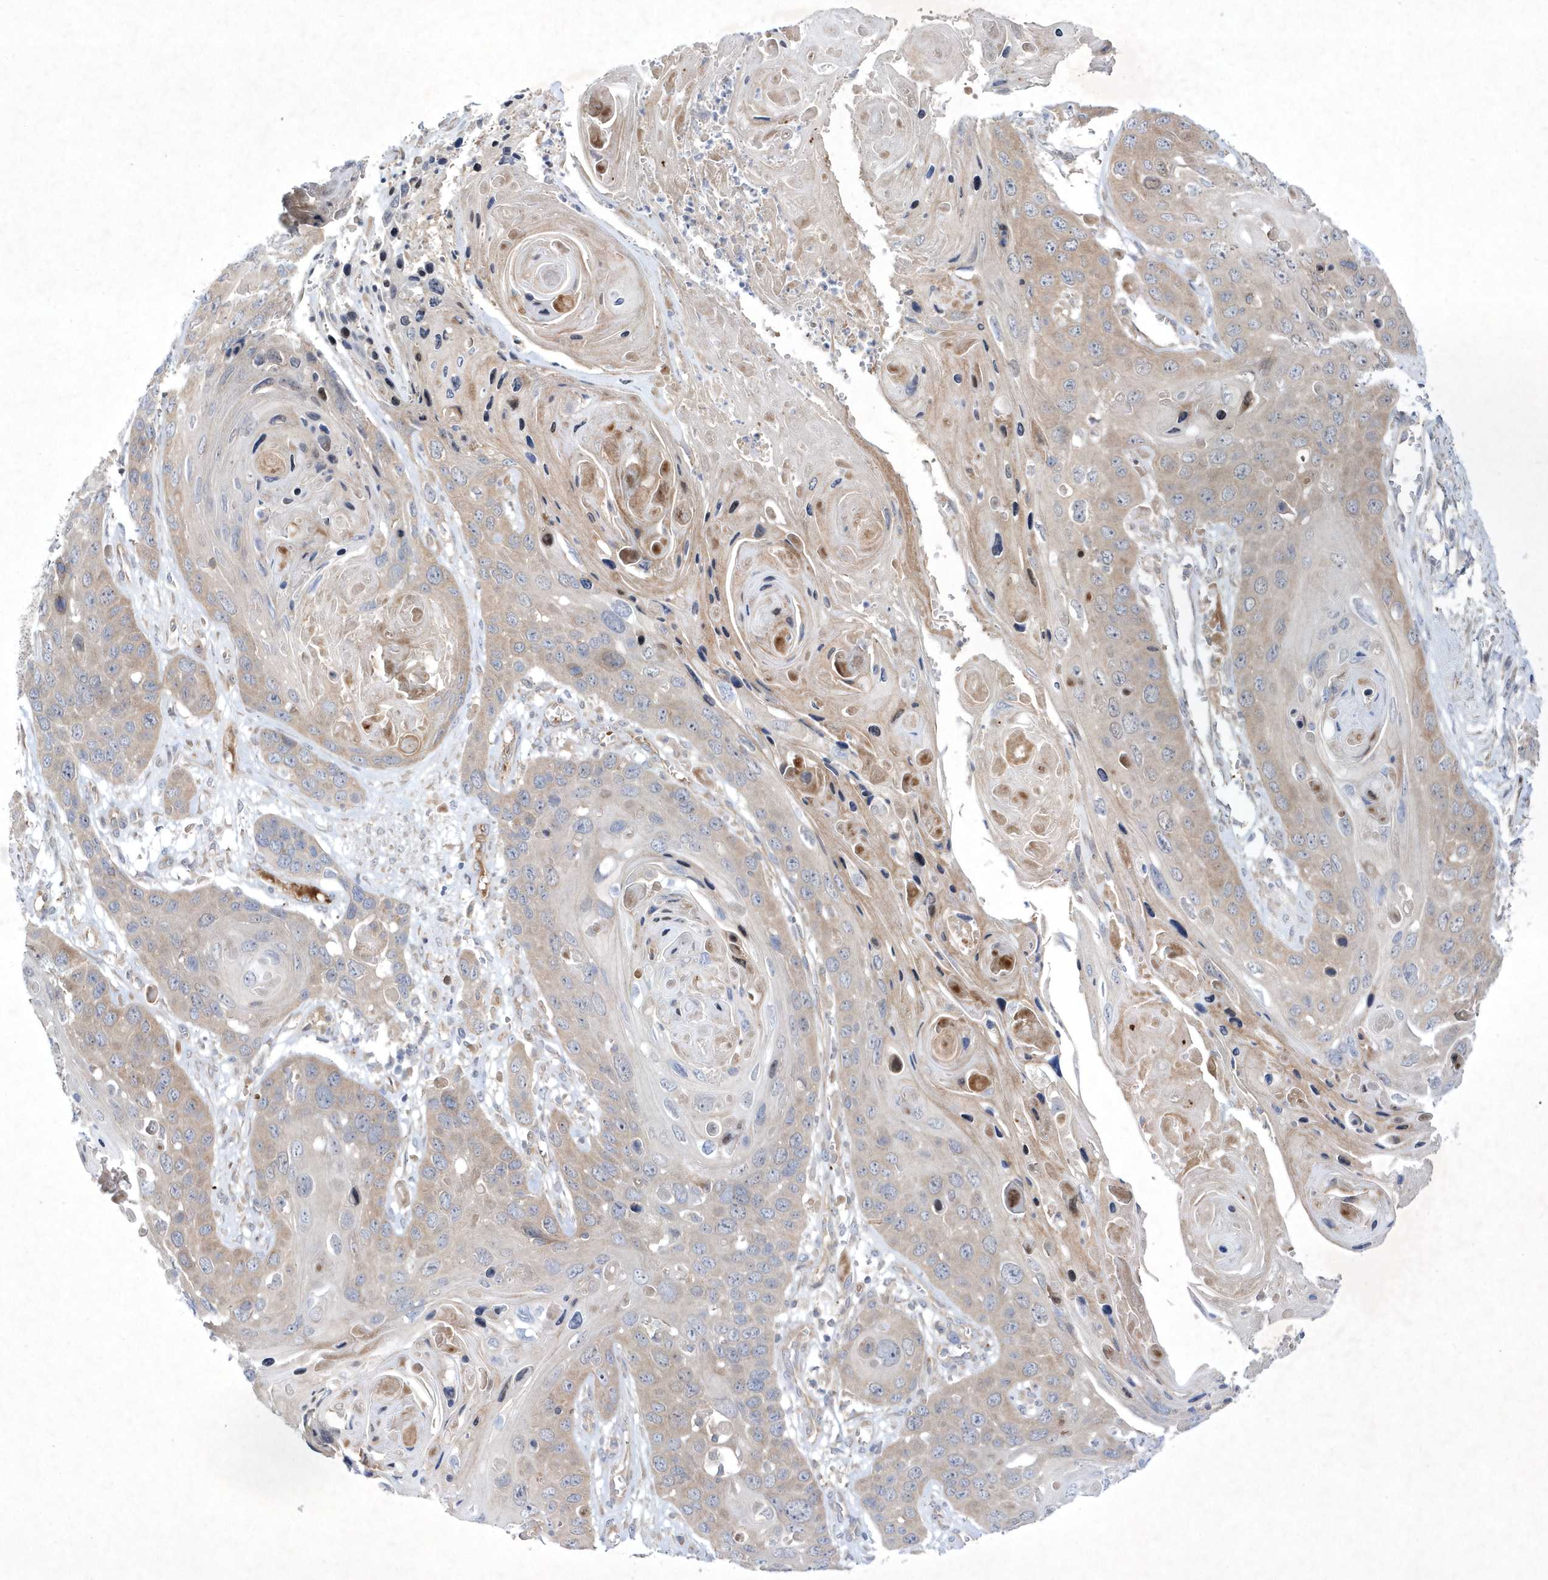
{"staining": {"intensity": "weak", "quantity": "25%-75%", "location": "cytoplasmic/membranous"}, "tissue": "skin cancer", "cell_type": "Tumor cells", "image_type": "cancer", "snomed": [{"axis": "morphology", "description": "Squamous cell carcinoma, NOS"}, {"axis": "topography", "description": "Skin"}], "caption": "Tumor cells show low levels of weak cytoplasmic/membranous staining in approximately 25%-75% of cells in skin cancer.", "gene": "DSPP", "patient": {"sex": "male", "age": 55}}